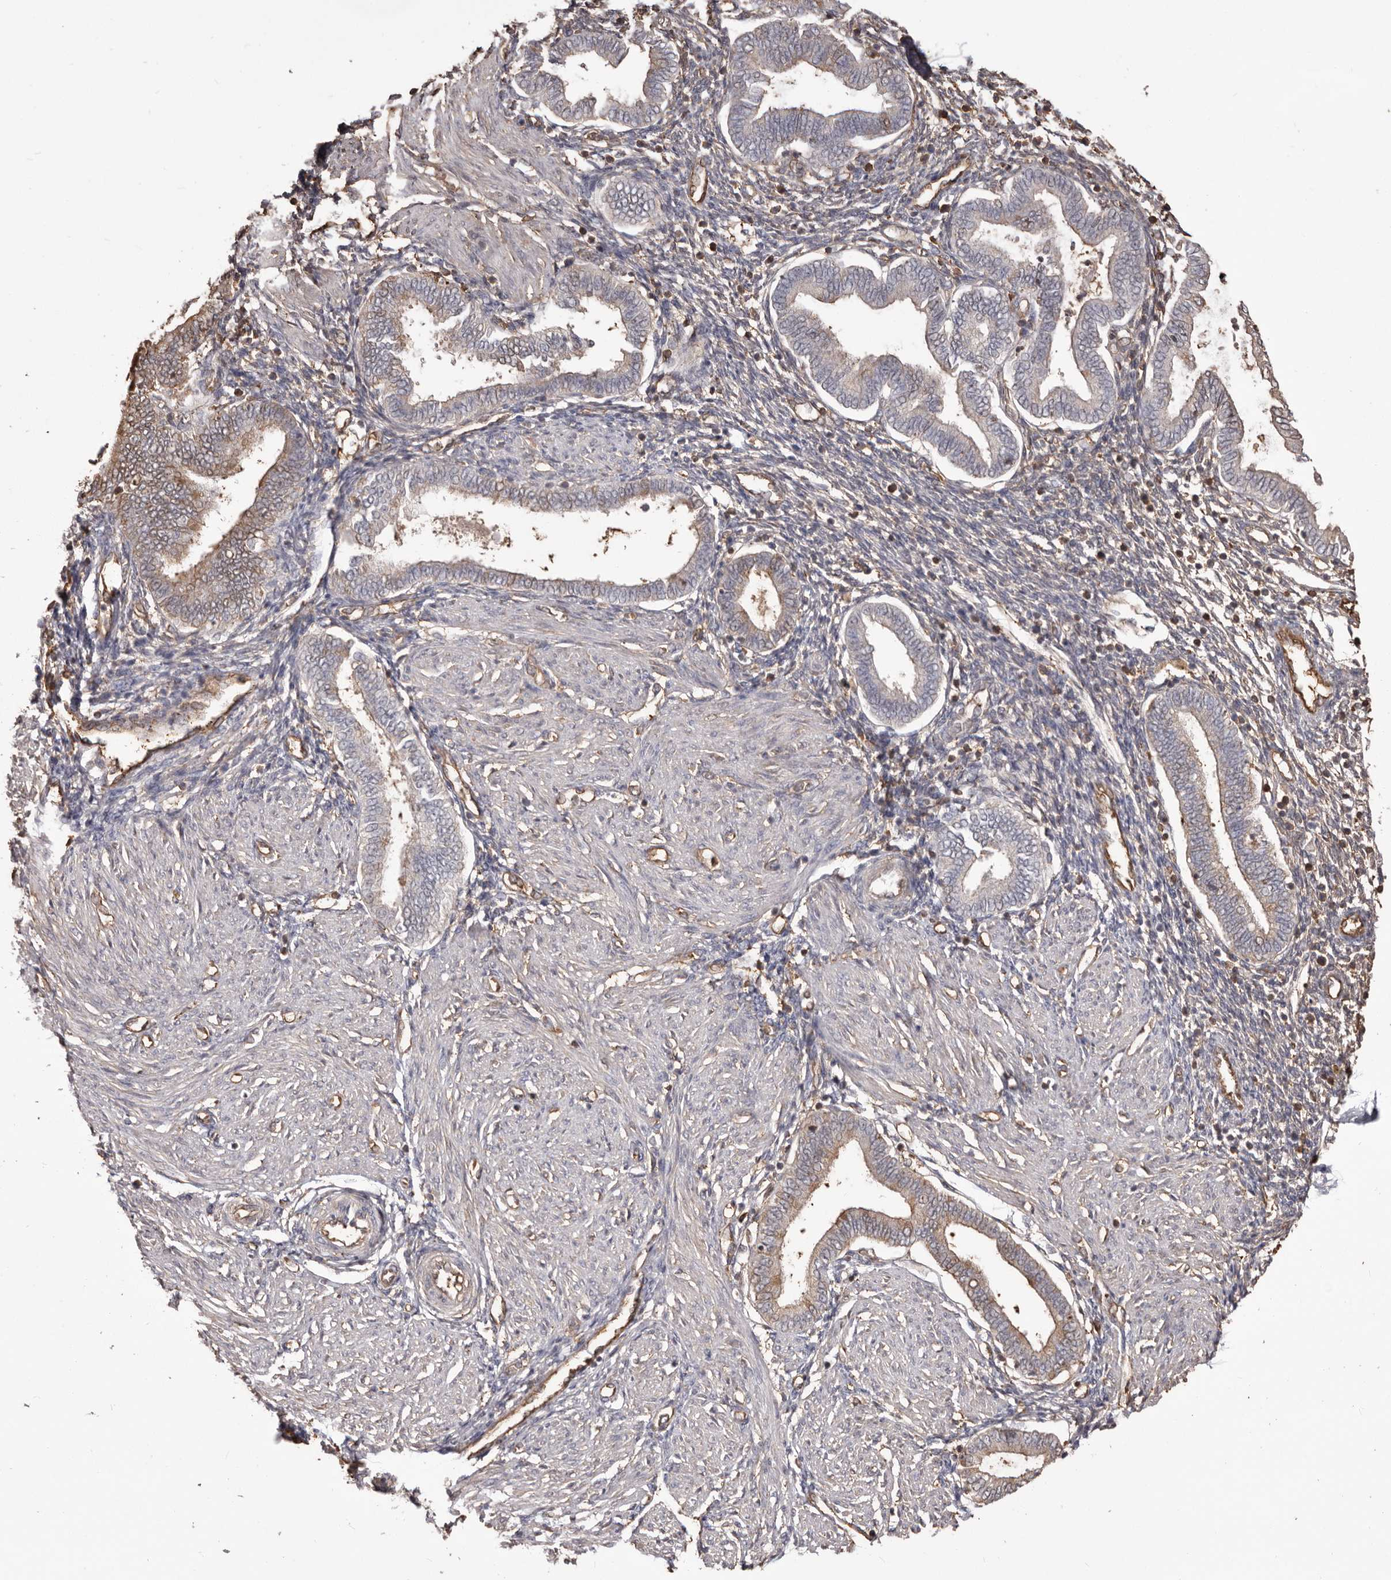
{"staining": {"intensity": "moderate", "quantity": "<25%", "location": "cytoplasmic/membranous"}, "tissue": "endometrium", "cell_type": "Cells in endometrial stroma", "image_type": "normal", "snomed": [{"axis": "morphology", "description": "Normal tissue, NOS"}, {"axis": "topography", "description": "Endometrium"}], "caption": "An IHC photomicrograph of unremarkable tissue is shown. Protein staining in brown highlights moderate cytoplasmic/membranous positivity in endometrium within cells in endometrial stroma.", "gene": "PKM", "patient": {"sex": "female", "age": 53}}